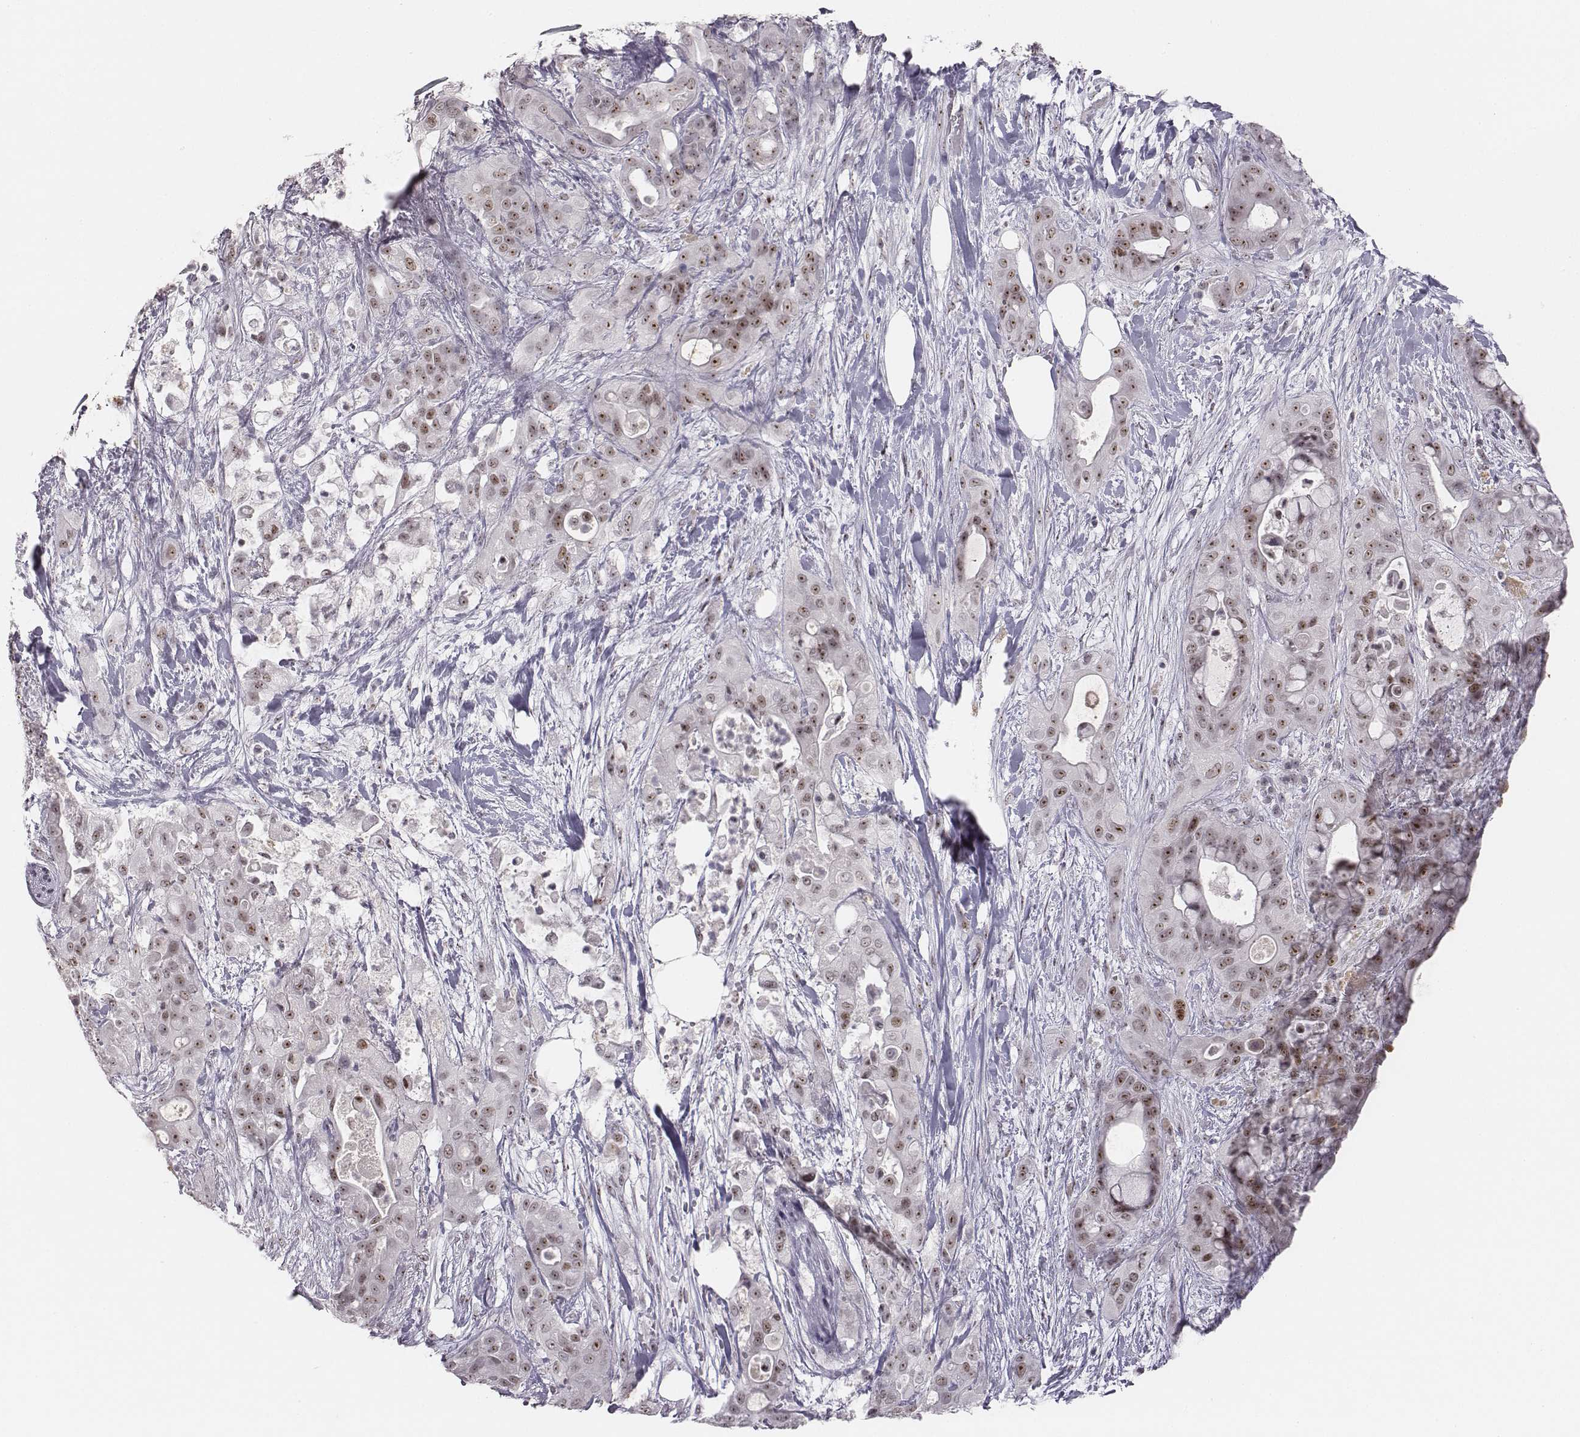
{"staining": {"intensity": "moderate", "quantity": ">75%", "location": "nuclear"}, "tissue": "pancreatic cancer", "cell_type": "Tumor cells", "image_type": "cancer", "snomed": [{"axis": "morphology", "description": "Adenocarcinoma, NOS"}, {"axis": "topography", "description": "Pancreas"}], "caption": "Immunohistochemical staining of human adenocarcinoma (pancreatic) reveals moderate nuclear protein positivity in about >75% of tumor cells.", "gene": "NIFK", "patient": {"sex": "male", "age": 71}}